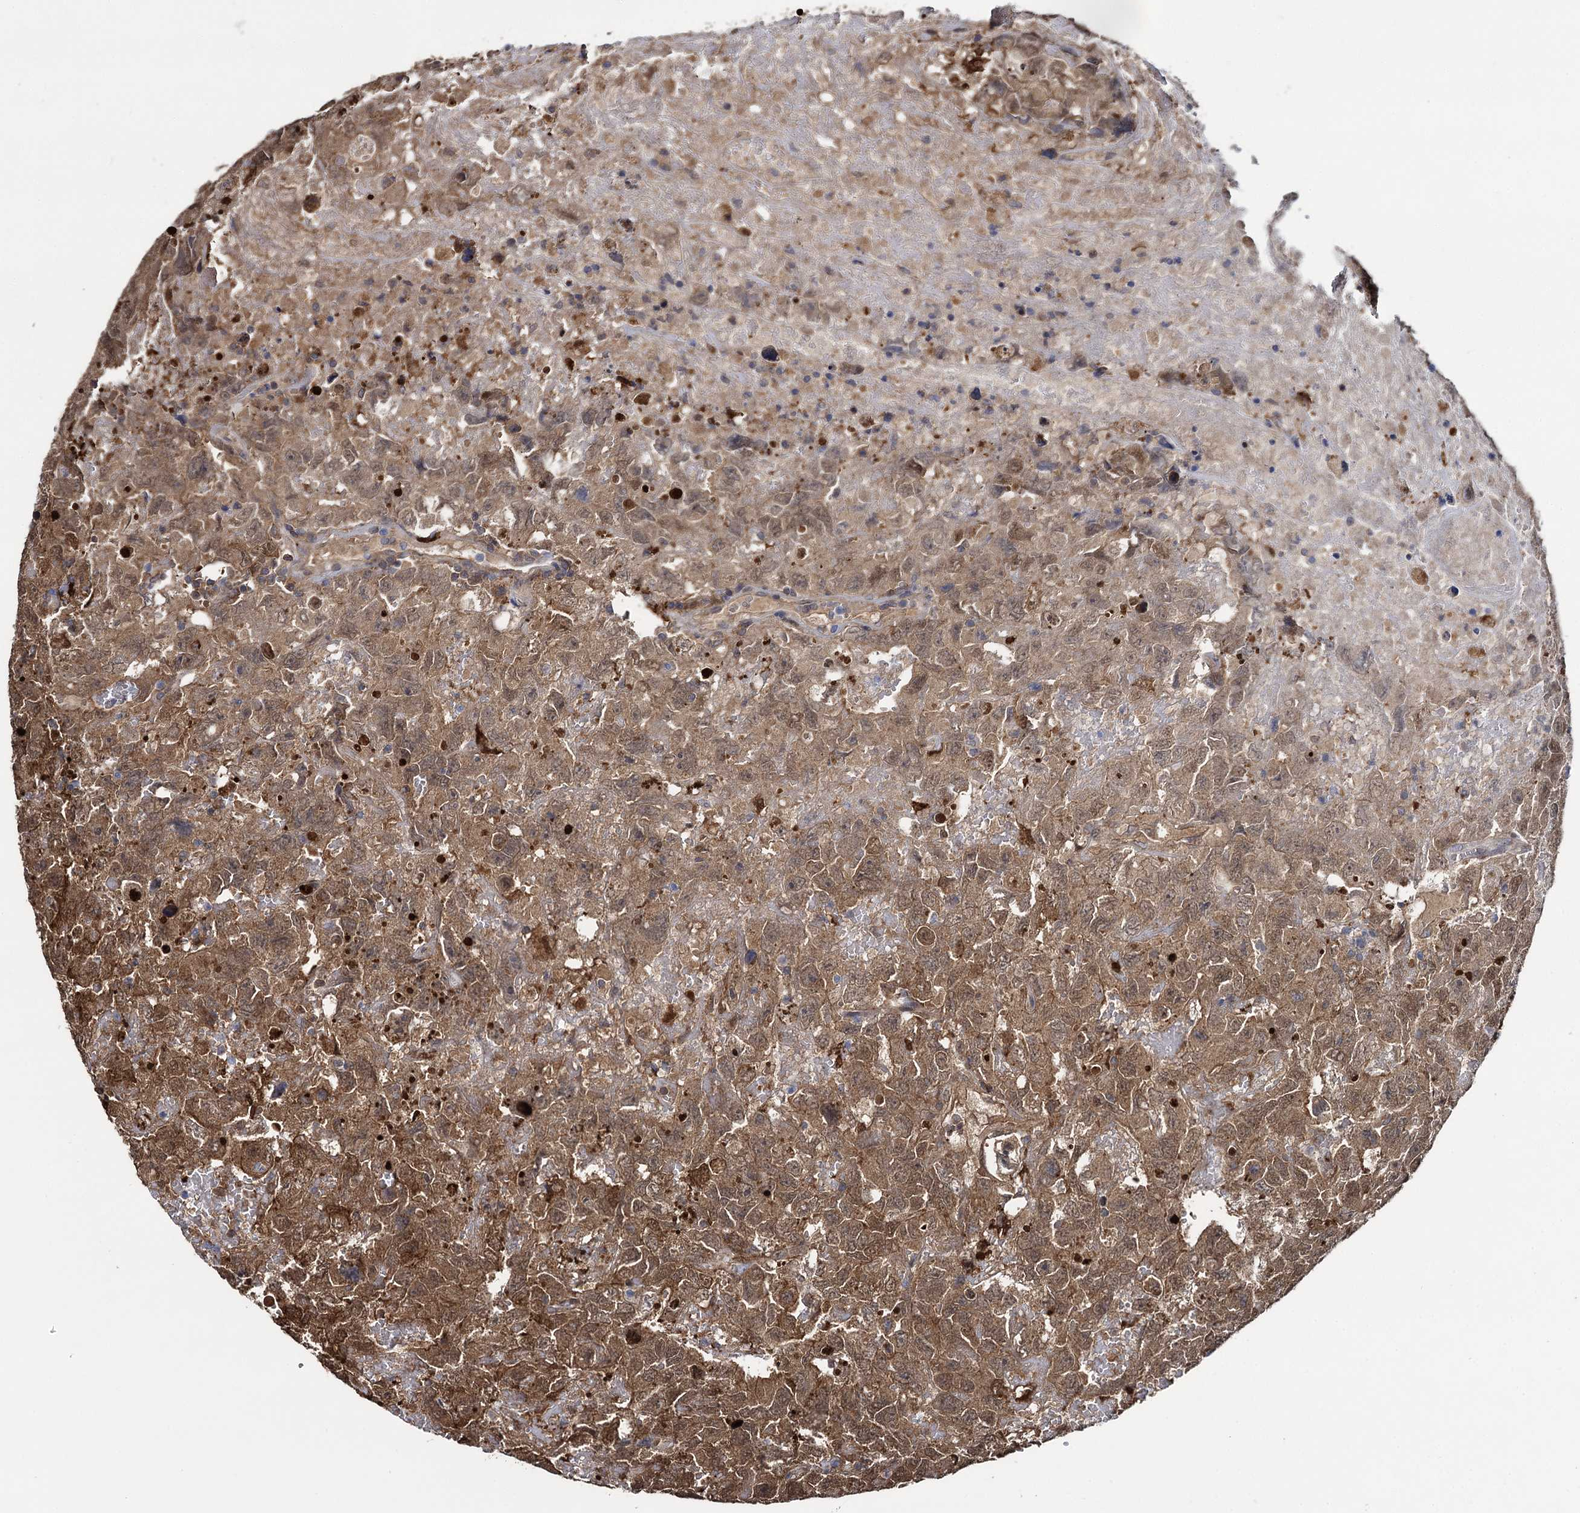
{"staining": {"intensity": "moderate", "quantity": ">75%", "location": "cytoplasmic/membranous,nuclear"}, "tissue": "testis cancer", "cell_type": "Tumor cells", "image_type": "cancer", "snomed": [{"axis": "morphology", "description": "Carcinoma, Embryonal, NOS"}, {"axis": "topography", "description": "Testis"}], "caption": "Testis embryonal carcinoma stained with a brown dye displays moderate cytoplasmic/membranous and nuclear positive expression in about >75% of tumor cells.", "gene": "FABP5", "patient": {"sex": "male", "age": 45}}